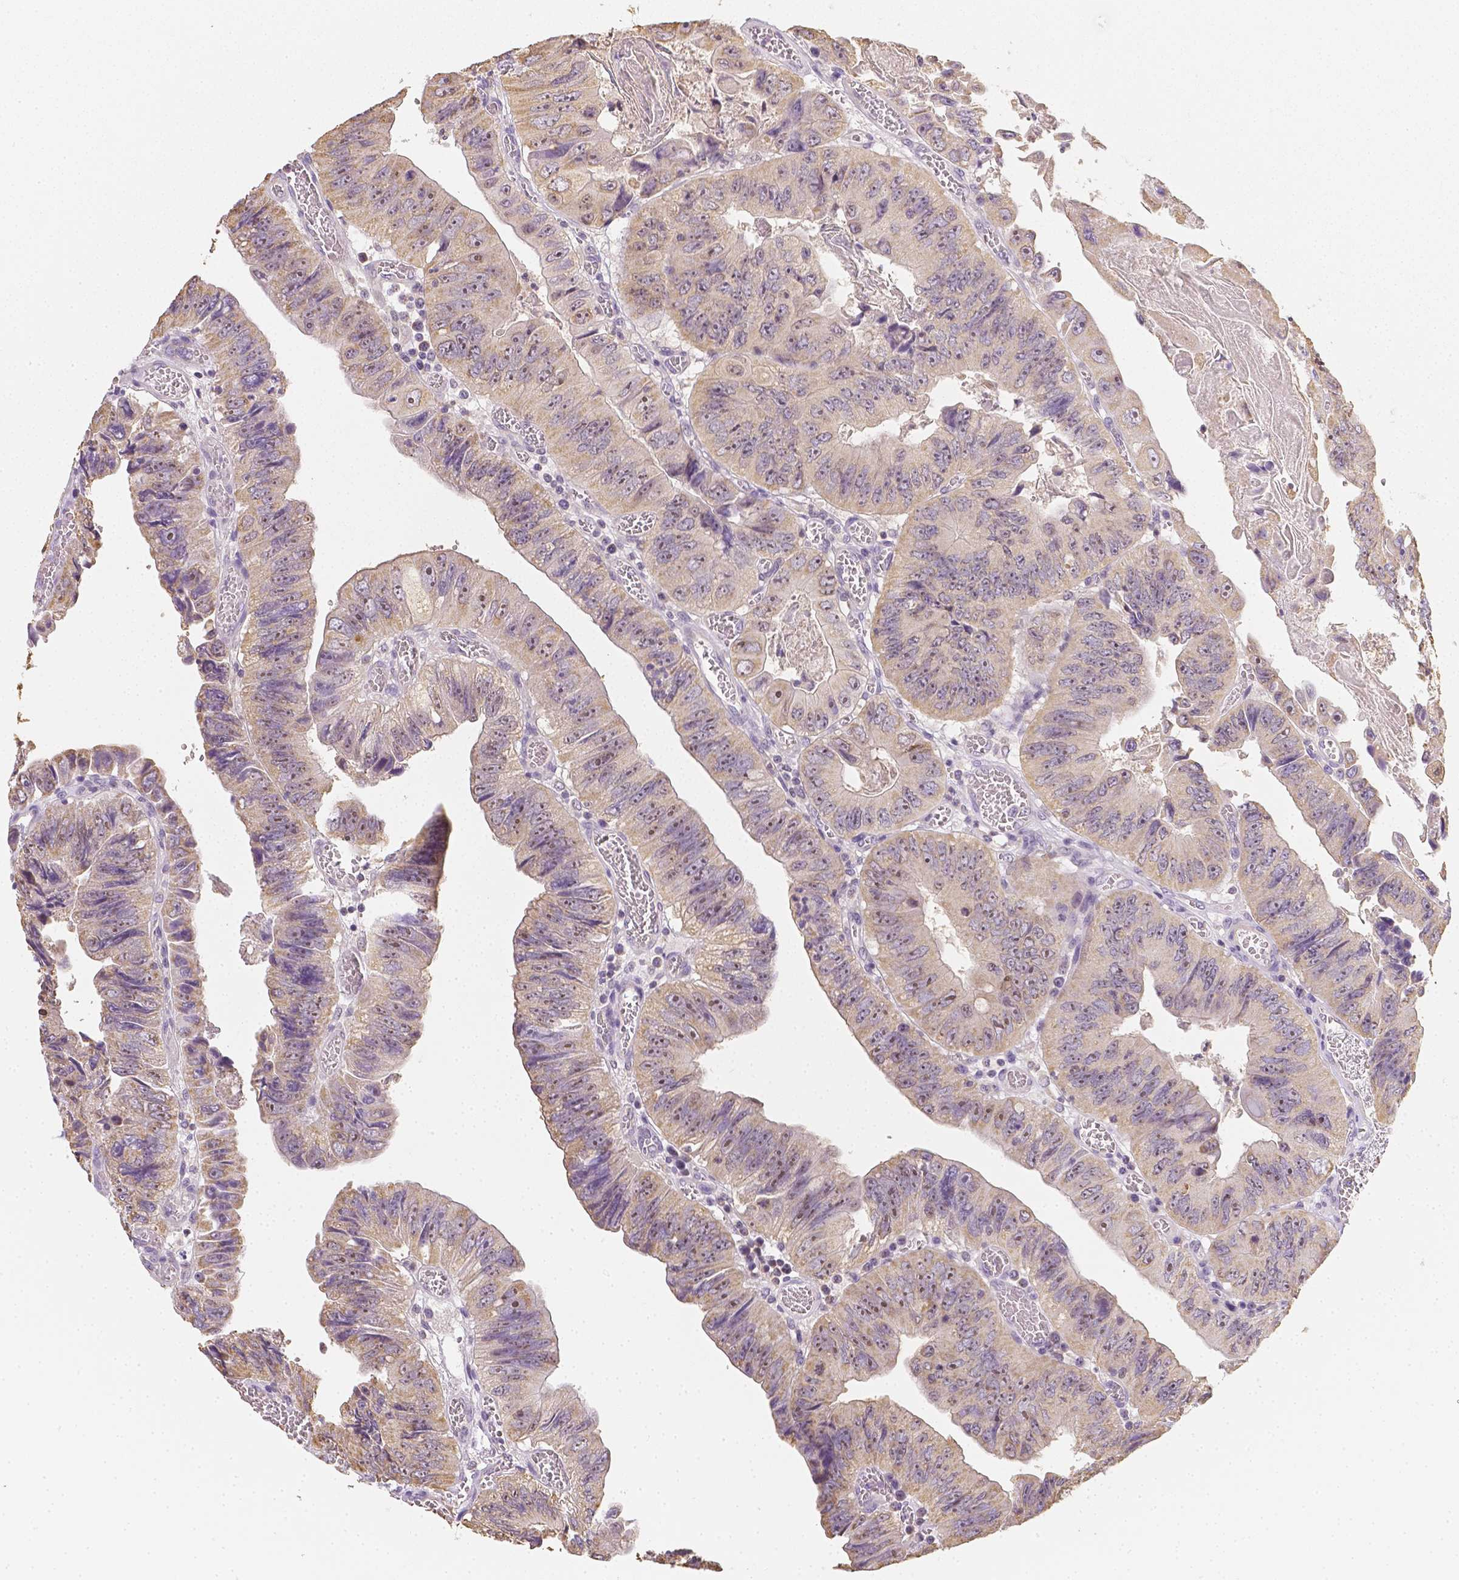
{"staining": {"intensity": "weak", "quantity": ">75%", "location": "cytoplasmic/membranous"}, "tissue": "colorectal cancer", "cell_type": "Tumor cells", "image_type": "cancer", "snomed": [{"axis": "morphology", "description": "Adenocarcinoma, NOS"}, {"axis": "topography", "description": "Colon"}], "caption": "Tumor cells demonstrate weak cytoplasmic/membranous expression in approximately >75% of cells in colorectal adenocarcinoma. The staining is performed using DAB (3,3'-diaminobenzidine) brown chromogen to label protein expression. The nuclei are counter-stained blue using hematoxylin.", "gene": "NVL", "patient": {"sex": "female", "age": 84}}